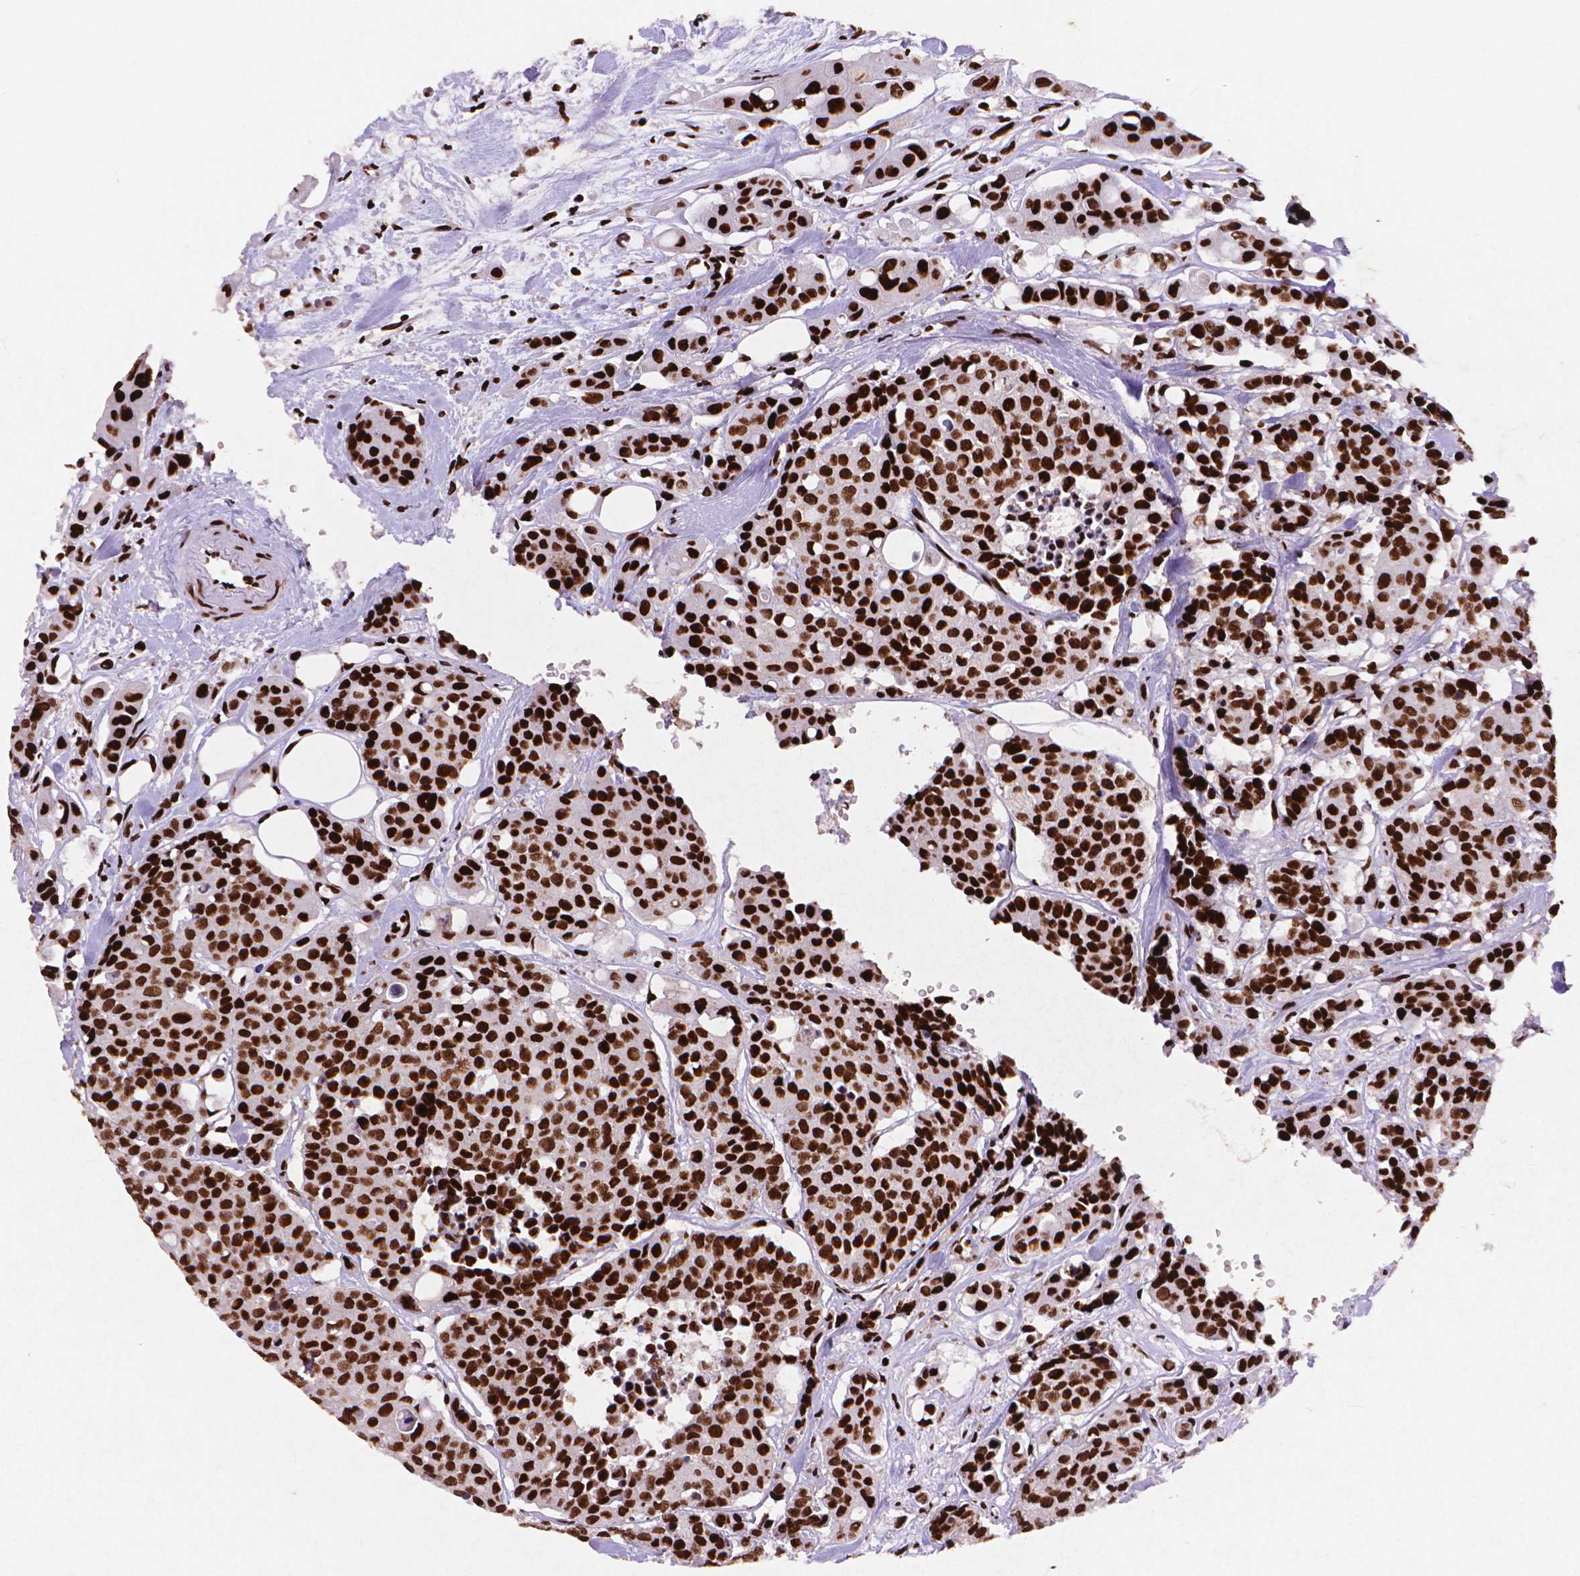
{"staining": {"intensity": "strong", "quantity": ">75%", "location": "nuclear"}, "tissue": "carcinoid", "cell_type": "Tumor cells", "image_type": "cancer", "snomed": [{"axis": "morphology", "description": "Carcinoid, malignant, NOS"}, {"axis": "topography", "description": "Colon"}], "caption": "Immunohistochemistry of human carcinoid exhibits high levels of strong nuclear positivity in approximately >75% of tumor cells. The staining was performed using DAB (3,3'-diaminobenzidine) to visualize the protein expression in brown, while the nuclei were stained in blue with hematoxylin (Magnification: 20x).", "gene": "CITED2", "patient": {"sex": "male", "age": 81}}